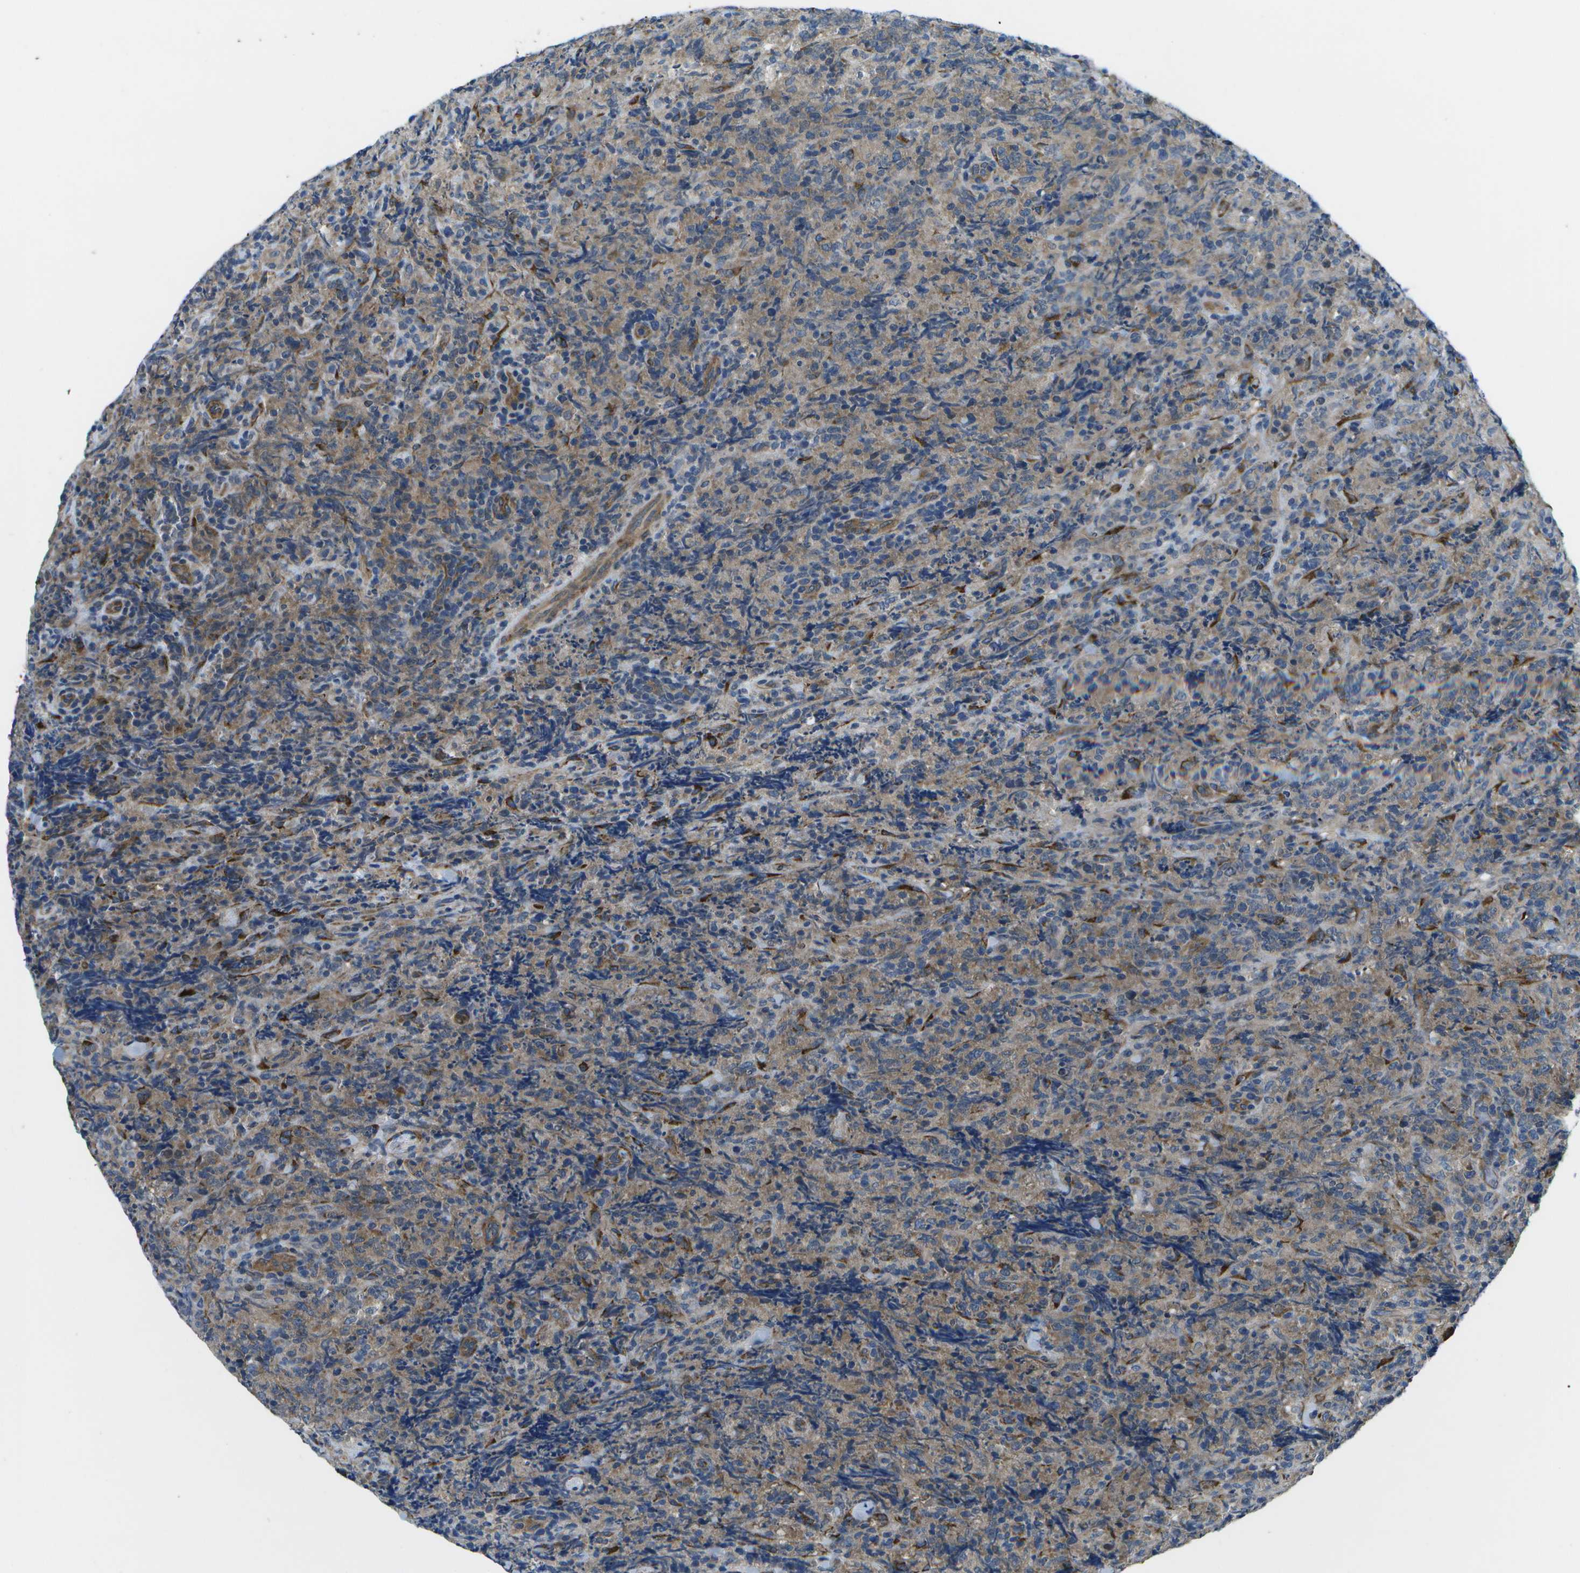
{"staining": {"intensity": "weak", "quantity": "25%-75%", "location": "cytoplasmic/membranous"}, "tissue": "lymphoma", "cell_type": "Tumor cells", "image_type": "cancer", "snomed": [{"axis": "morphology", "description": "Malignant lymphoma, non-Hodgkin's type, High grade"}, {"axis": "topography", "description": "Tonsil"}], "caption": "Lymphoma stained with a protein marker displays weak staining in tumor cells.", "gene": "P3H1", "patient": {"sex": "female", "age": 36}}